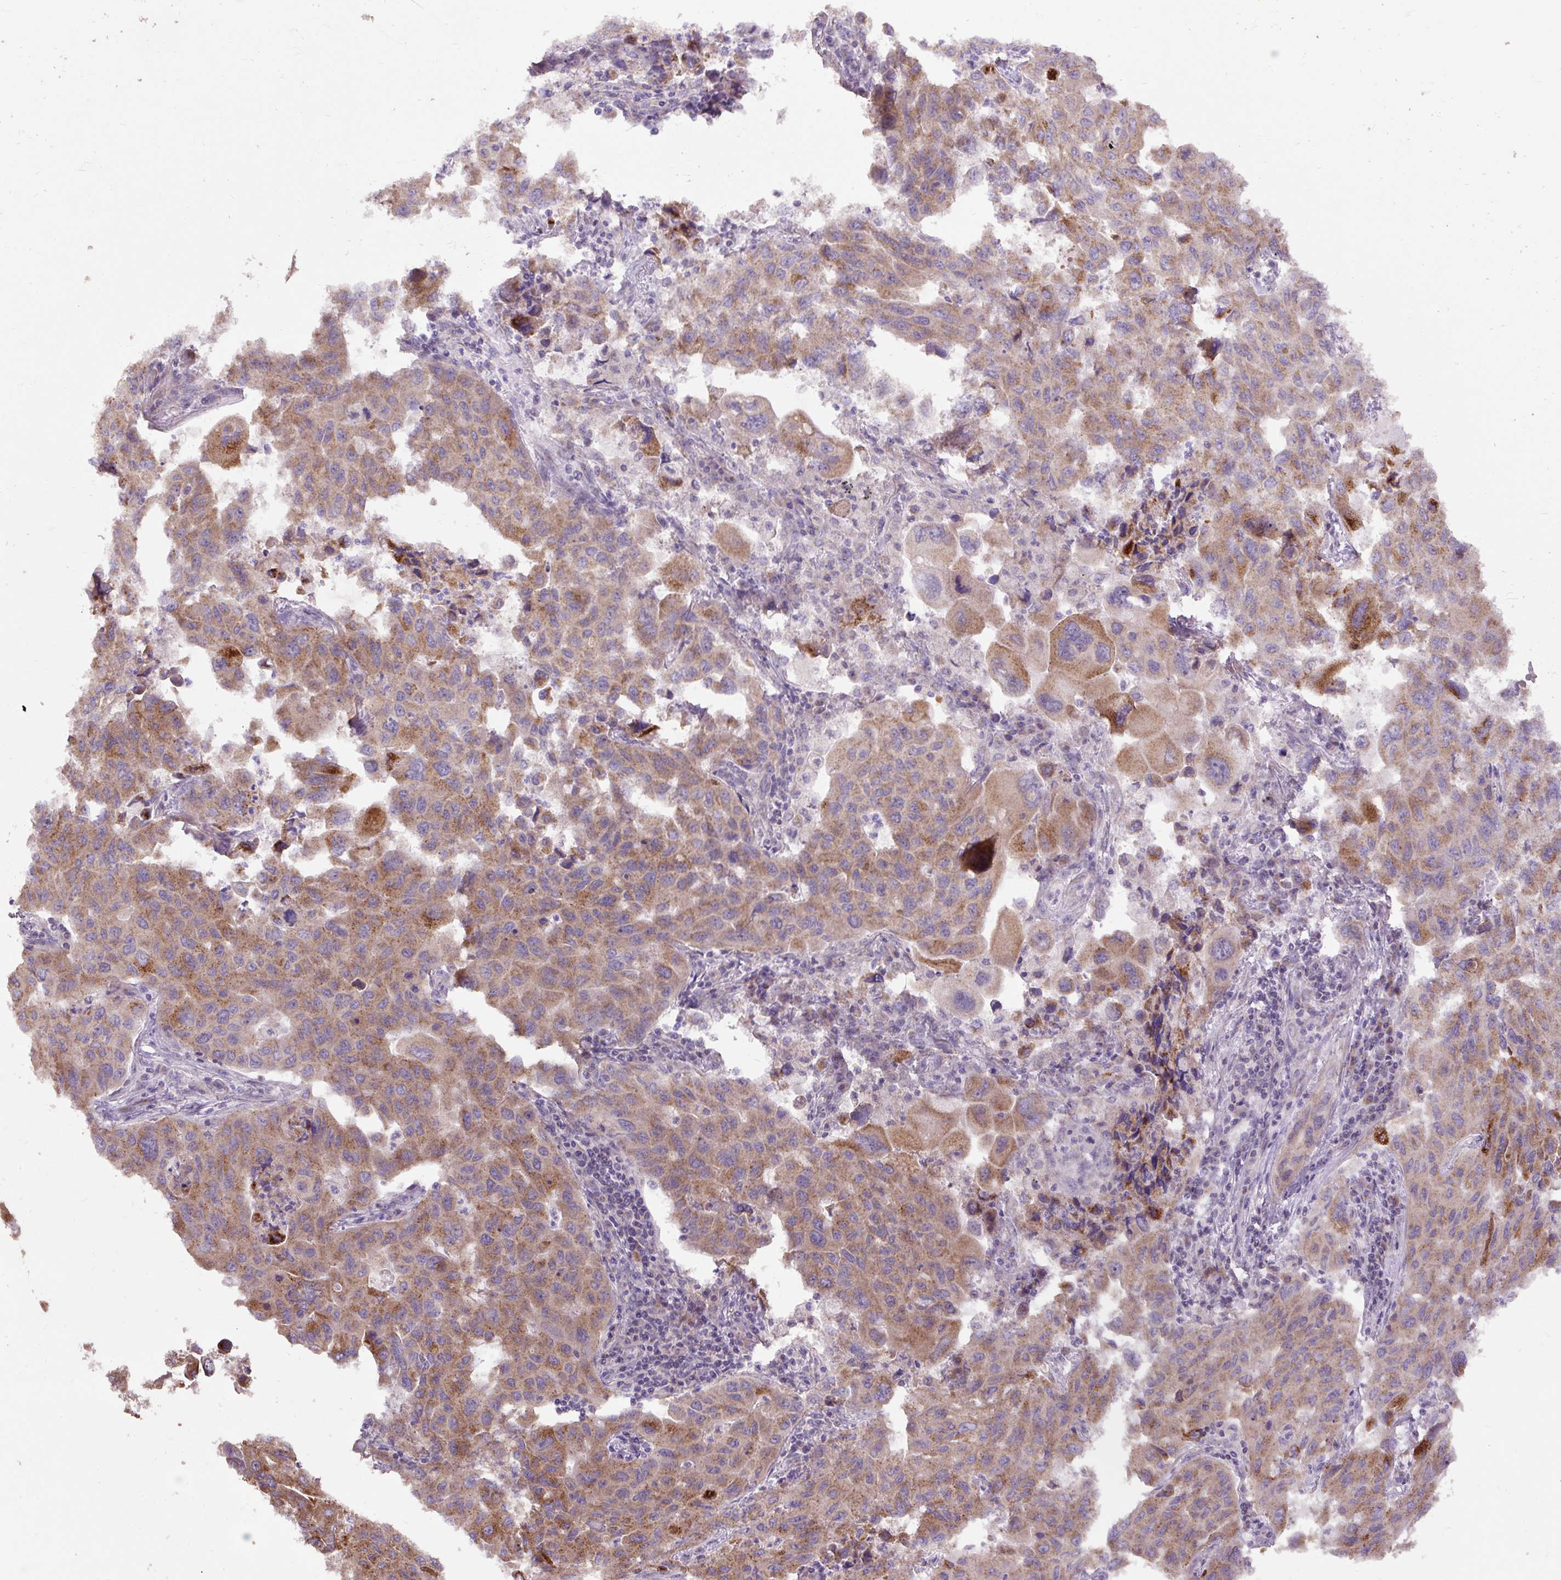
{"staining": {"intensity": "moderate", "quantity": ">75%", "location": "cytoplasmic/membranous"}, "tissue": "lung cancer", "cell_type": "Tumor cells", "image_type": "cancer", "snomed": [{"axis": "morphology", "description": "Adenocarcinoma, NOS"}, {"axis": "topography", "description": "Lung"}], "caption": "Tumor cells show medium levels of moderate cytoplasmic/membranous staining in about >75% of cells in lung cancer (adenocarcinoma). The protein of interest is shown in brown color, while the nuclei are stained blue.", "gene": "ABR", "patient": {"sex": "male", "age": 64}}